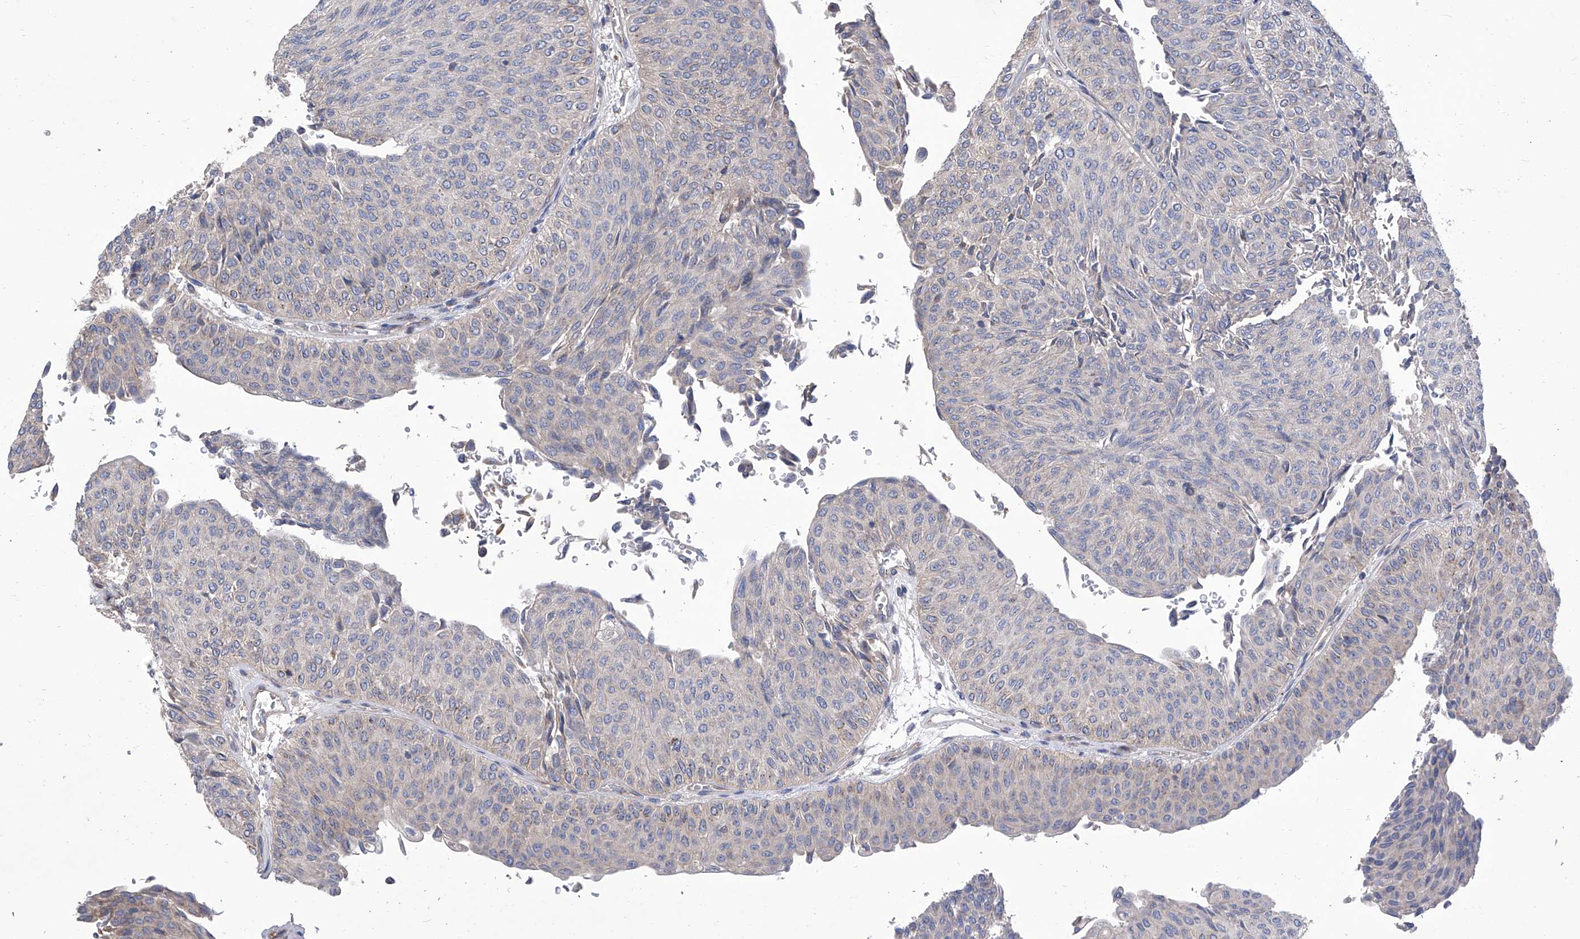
{"staining": {"intensity": "weak", "quantity": "<25%", "location": "cytoplasmic/membranous"}, "tissue": "urothelial cancer", "cell_type": "Tumor cells", "image_type": "cancer", "snomed": [{"axis": "morphology", "description": "Urothelial carcinoma, Low grade"}, {"axis": "topography", "description": "Urinary bladder"}], "caption": "Immunohistochemistry image of human urothelial cancer stained for a protein (brown), which shows no positivity in tumor cells.", "gene": "TJAP1", "patient": {"sex": "male", "age": 78}}